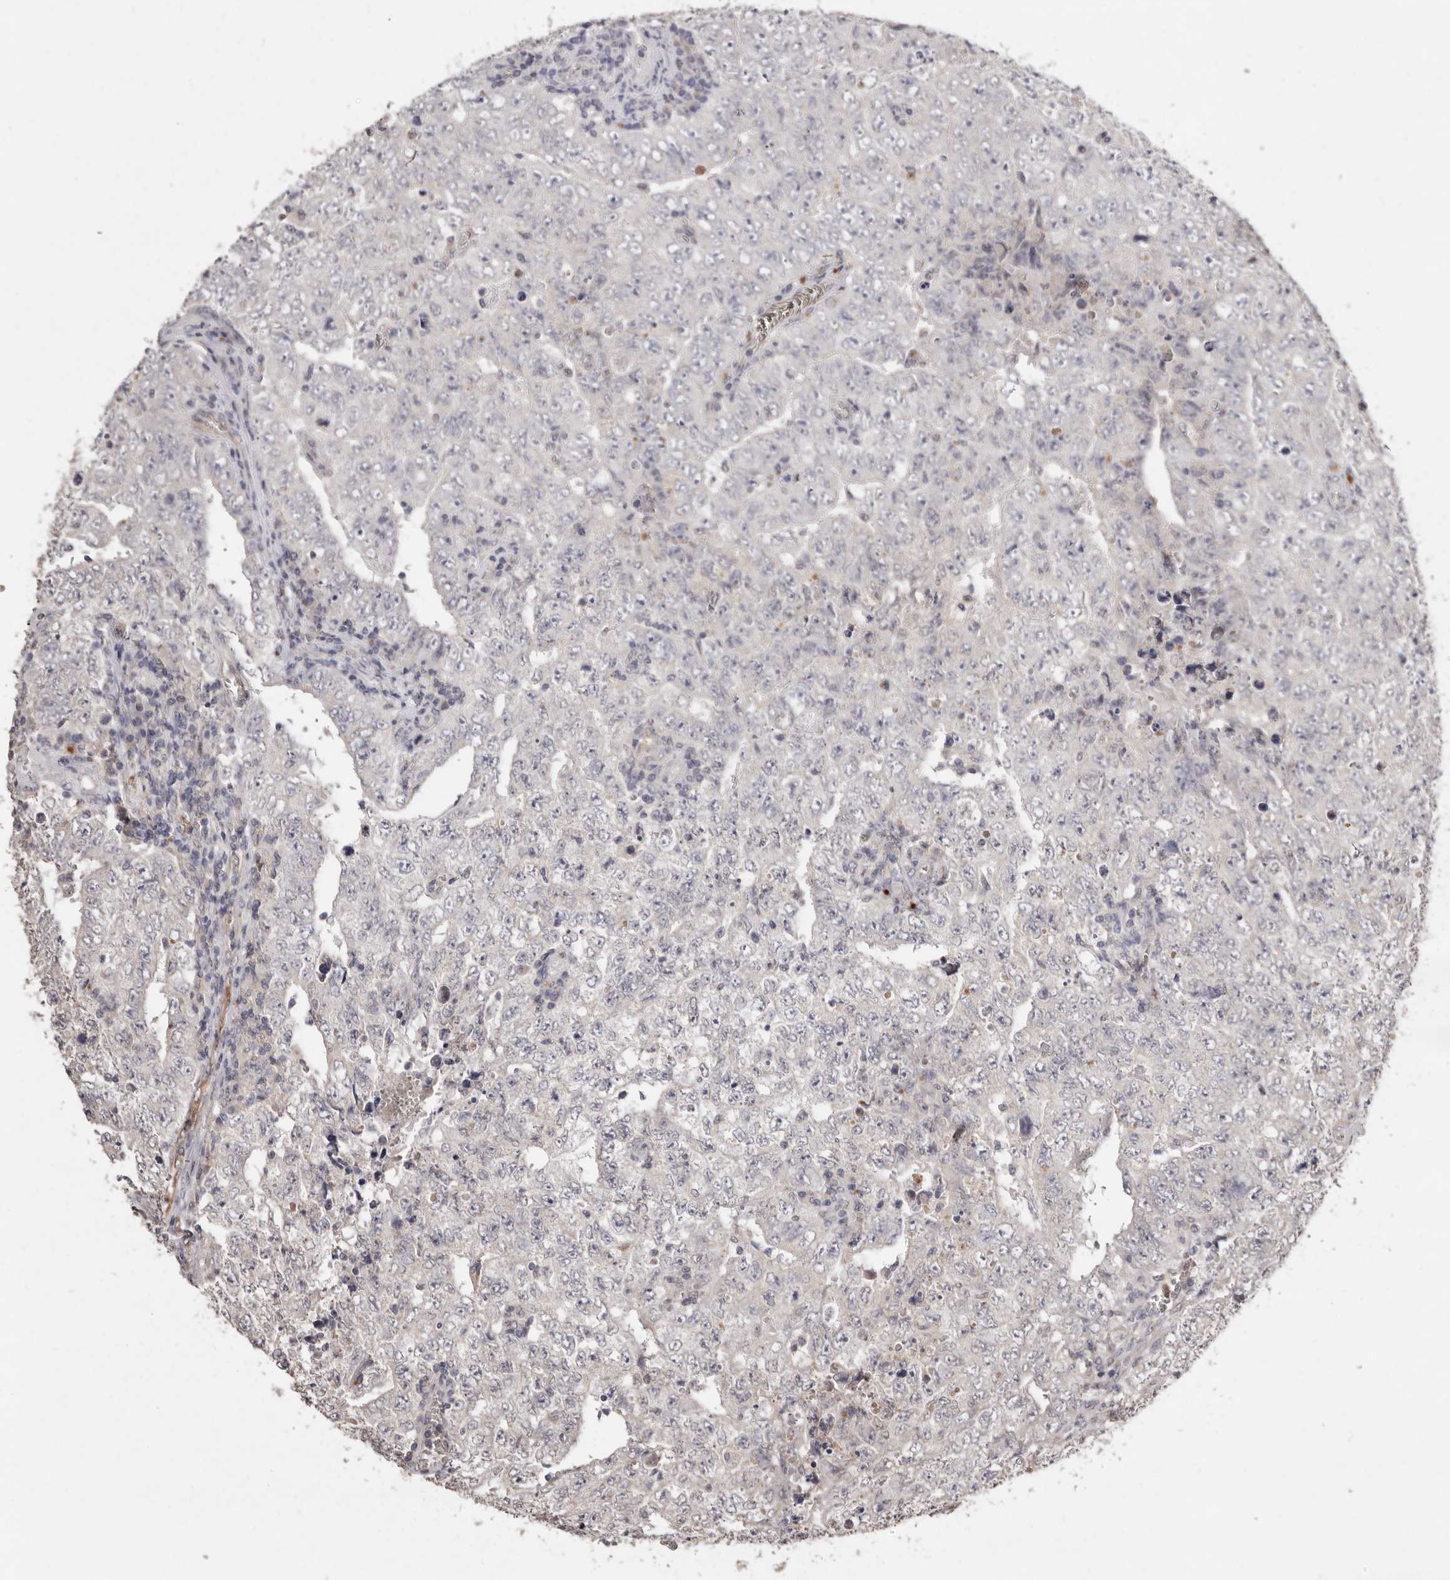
{"staining": {"intensity": "negative", "quantity": "none", "location": "none"}, "tissue": "testis cancer", "cell_type": "Tumor cells", "image_type": "cancer", "snomed": [{"axis": "morphology", "description": "Carcinoma, Embryonal, NOS"}, {"axis": "topography", "description": "Testis"}], "caption": "Tumor cells show no significant protein staining in testis cancer.", "gene": "SULT1E1", "patient": {"sex": "male", "age": 26}}